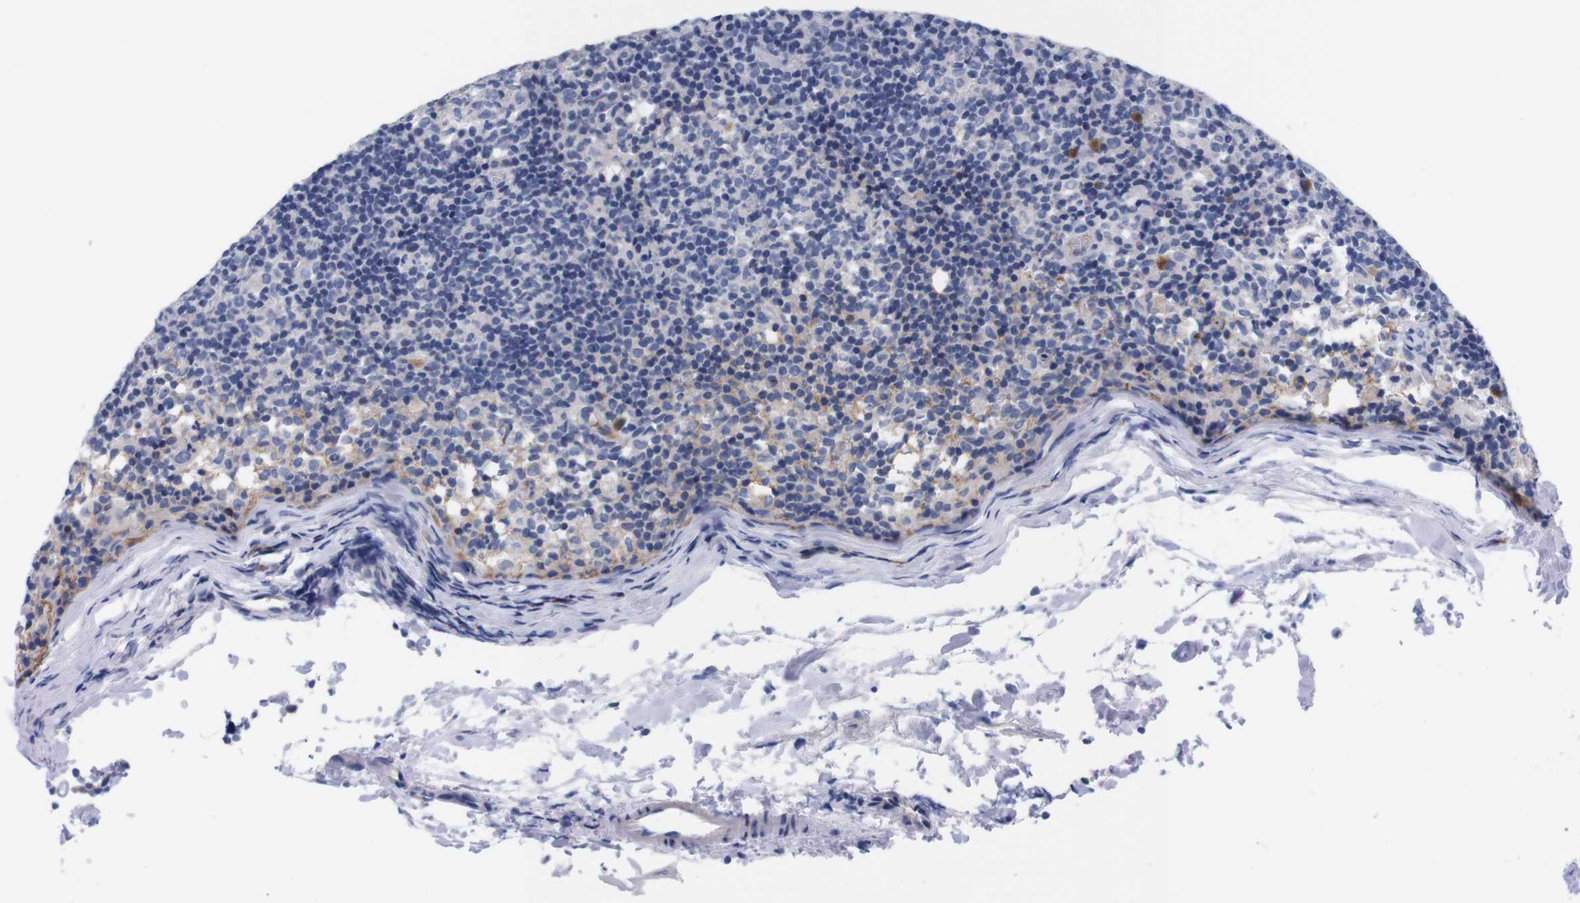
{"staining": {"intensity": "negative", "quantity": "none", "location": "none"}, "tissue": "lymph node", "cell_type": "Germinal center cells", "image_type": "normal", "snomed": [{"axis": "morphology", "description": "Normal tissue, NOS"}, {"axis": "morphology", "description": "Inflammation, NOS"}, {"axis": "topography", "description": "Lymph node"}], "caption": "Protein analysis of benign lymph node exhibits no significant positivity in germinal center cells.", "gene": "FAM210A", "patient": {"sex": "male", "age": 55}}